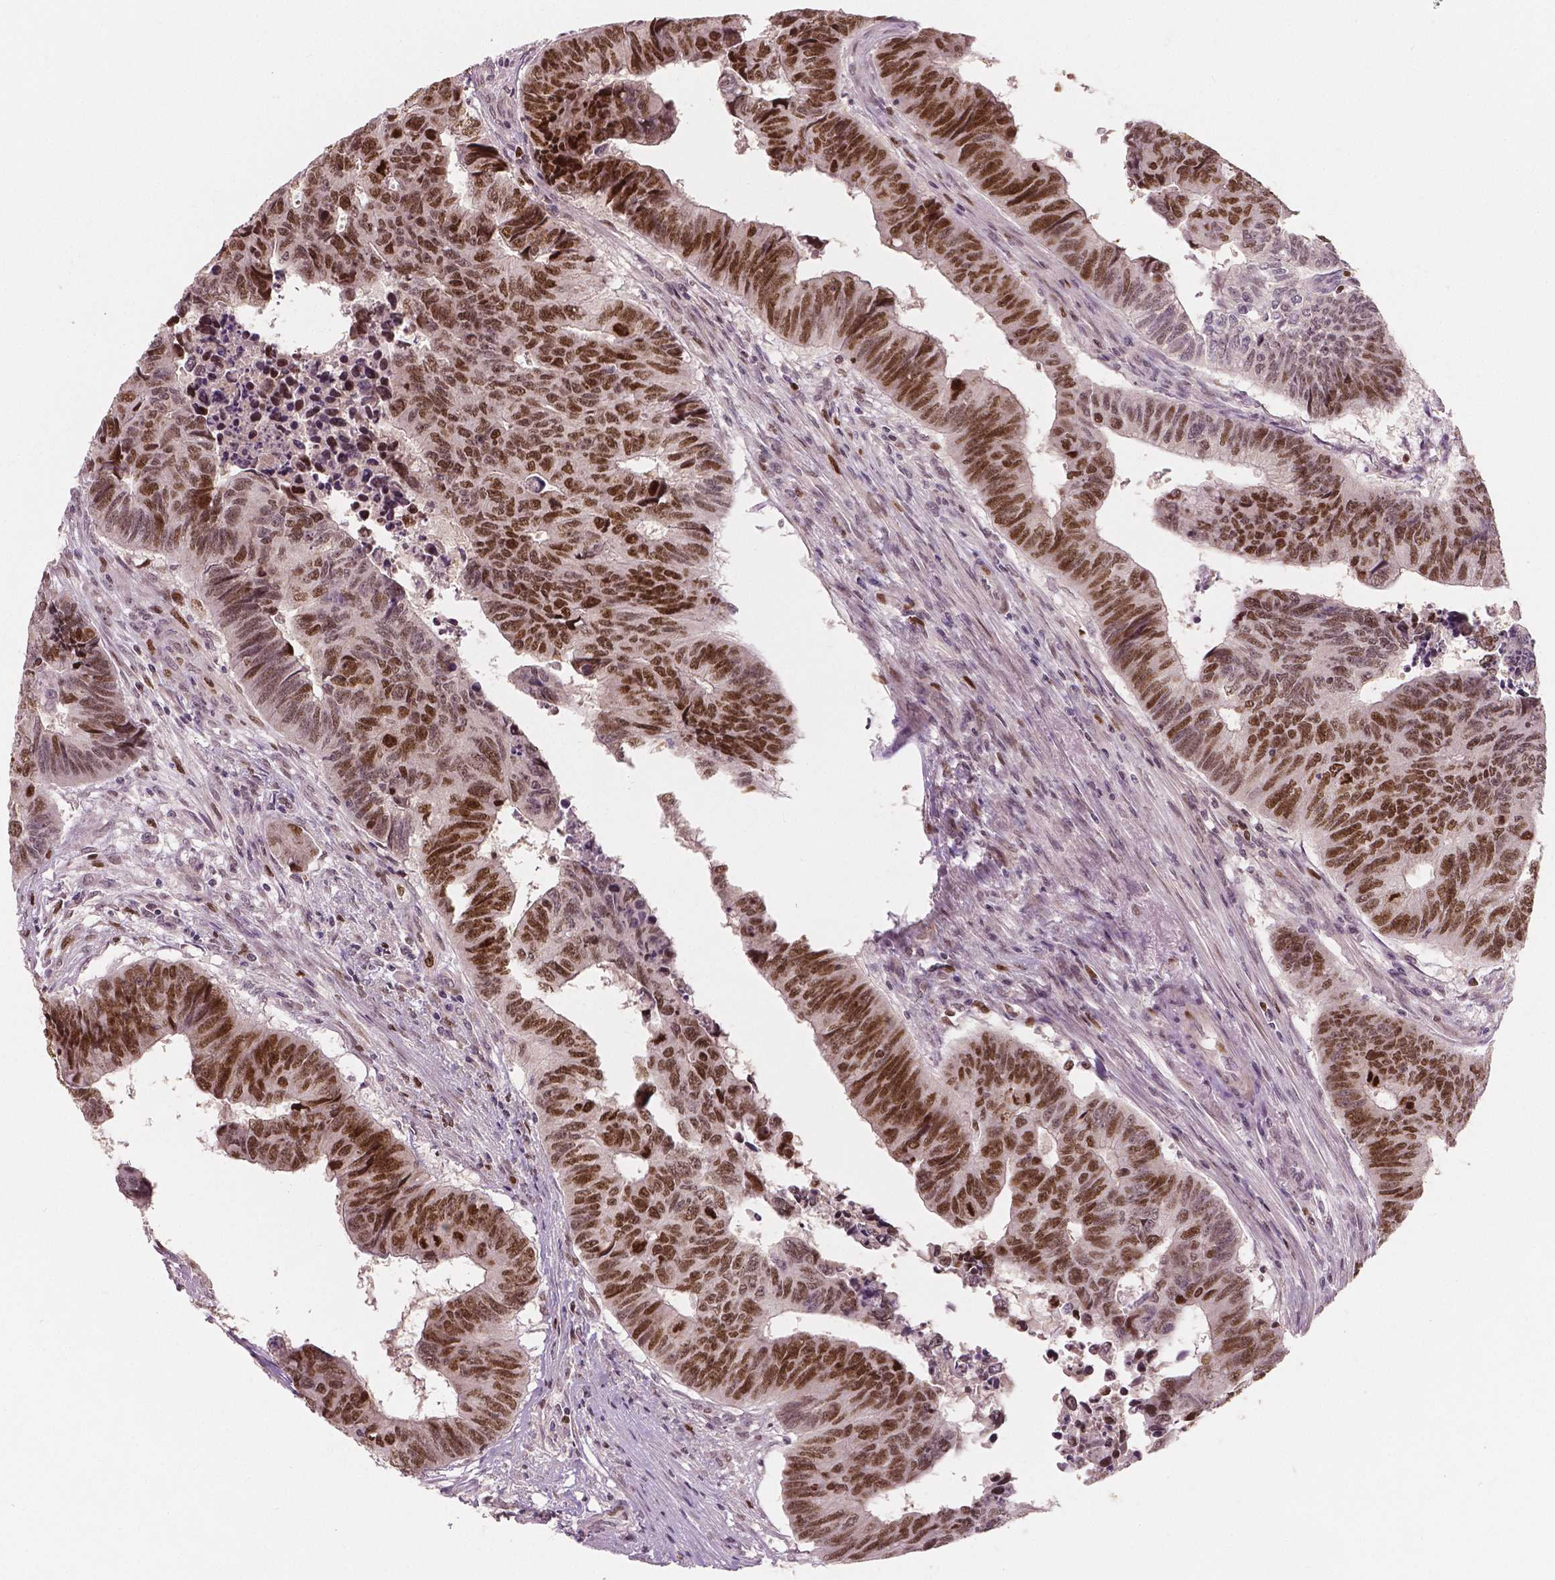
{"staining": {"intensity": "strong", "quantity": "25%-75%", "location": "cytoplasmic/membranous,nuclear"}, "tissue": "colorectal cancer", "cell_type": "Tumor cells", "image_type": "cancer", "snomed": [{"axis": "morphology", "description": "Adenocarcinoma, NOS"}, {"axis": "topography", "description": "Rectum"}], "caption": "DAB (3,3'-diaminobenzidine) immunohistochemical staining of colorectal cancer (adenocarcinoma) reveals strong cytoplasmic/membranous and nuclear protein staining in approximately 25%-75% of tumor cells.", "gene": "NSD2", "patient": {"sex": "female", "age": 85}}